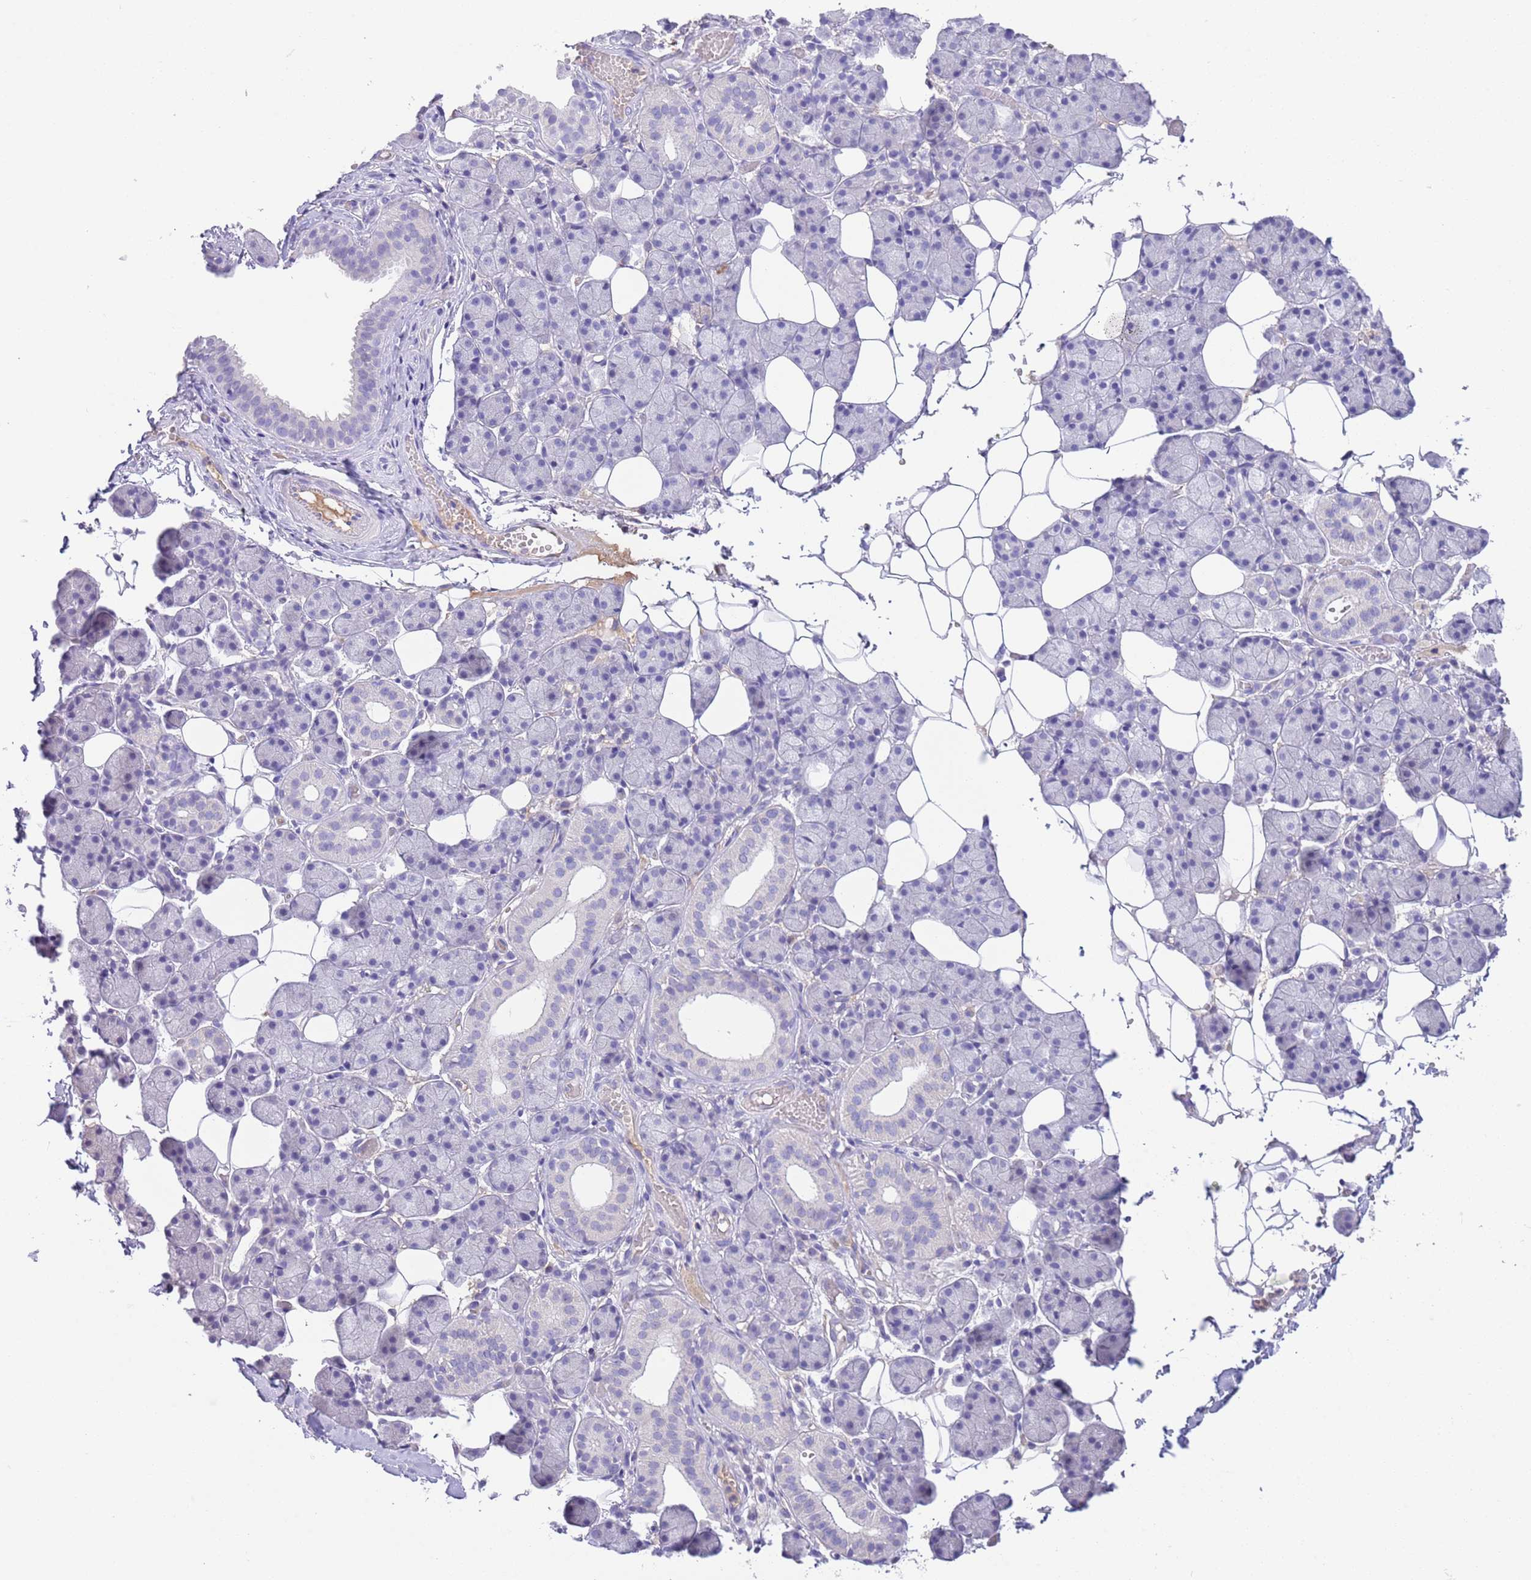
{"staining": {"intensity": "negative", "quantity": "none", "location": "none"}, "tissue": "salivary gland", "cell_type": "Glandular cells", "image_type": "normal", "snomed": [{"axis": "morphology", "description": "Normal tissue, NOS"}, {"axis": "topography", "description": "Salivary gland"}], "caption": "A high-resolution histopathology image shows immunohistochemistry (IHC) staining of normal salivary gland, which demonstrates no significant positivity in glandular cells. (Stains: DAB (3,3'-diaminobenzidine) immunohistochemistry (IHC) with hematoxylin counter stain, Microscopy: brightfield microscopy at high magnification).", "gene": "IGFL4", "patient": {"sex": "female", "age": 33}}